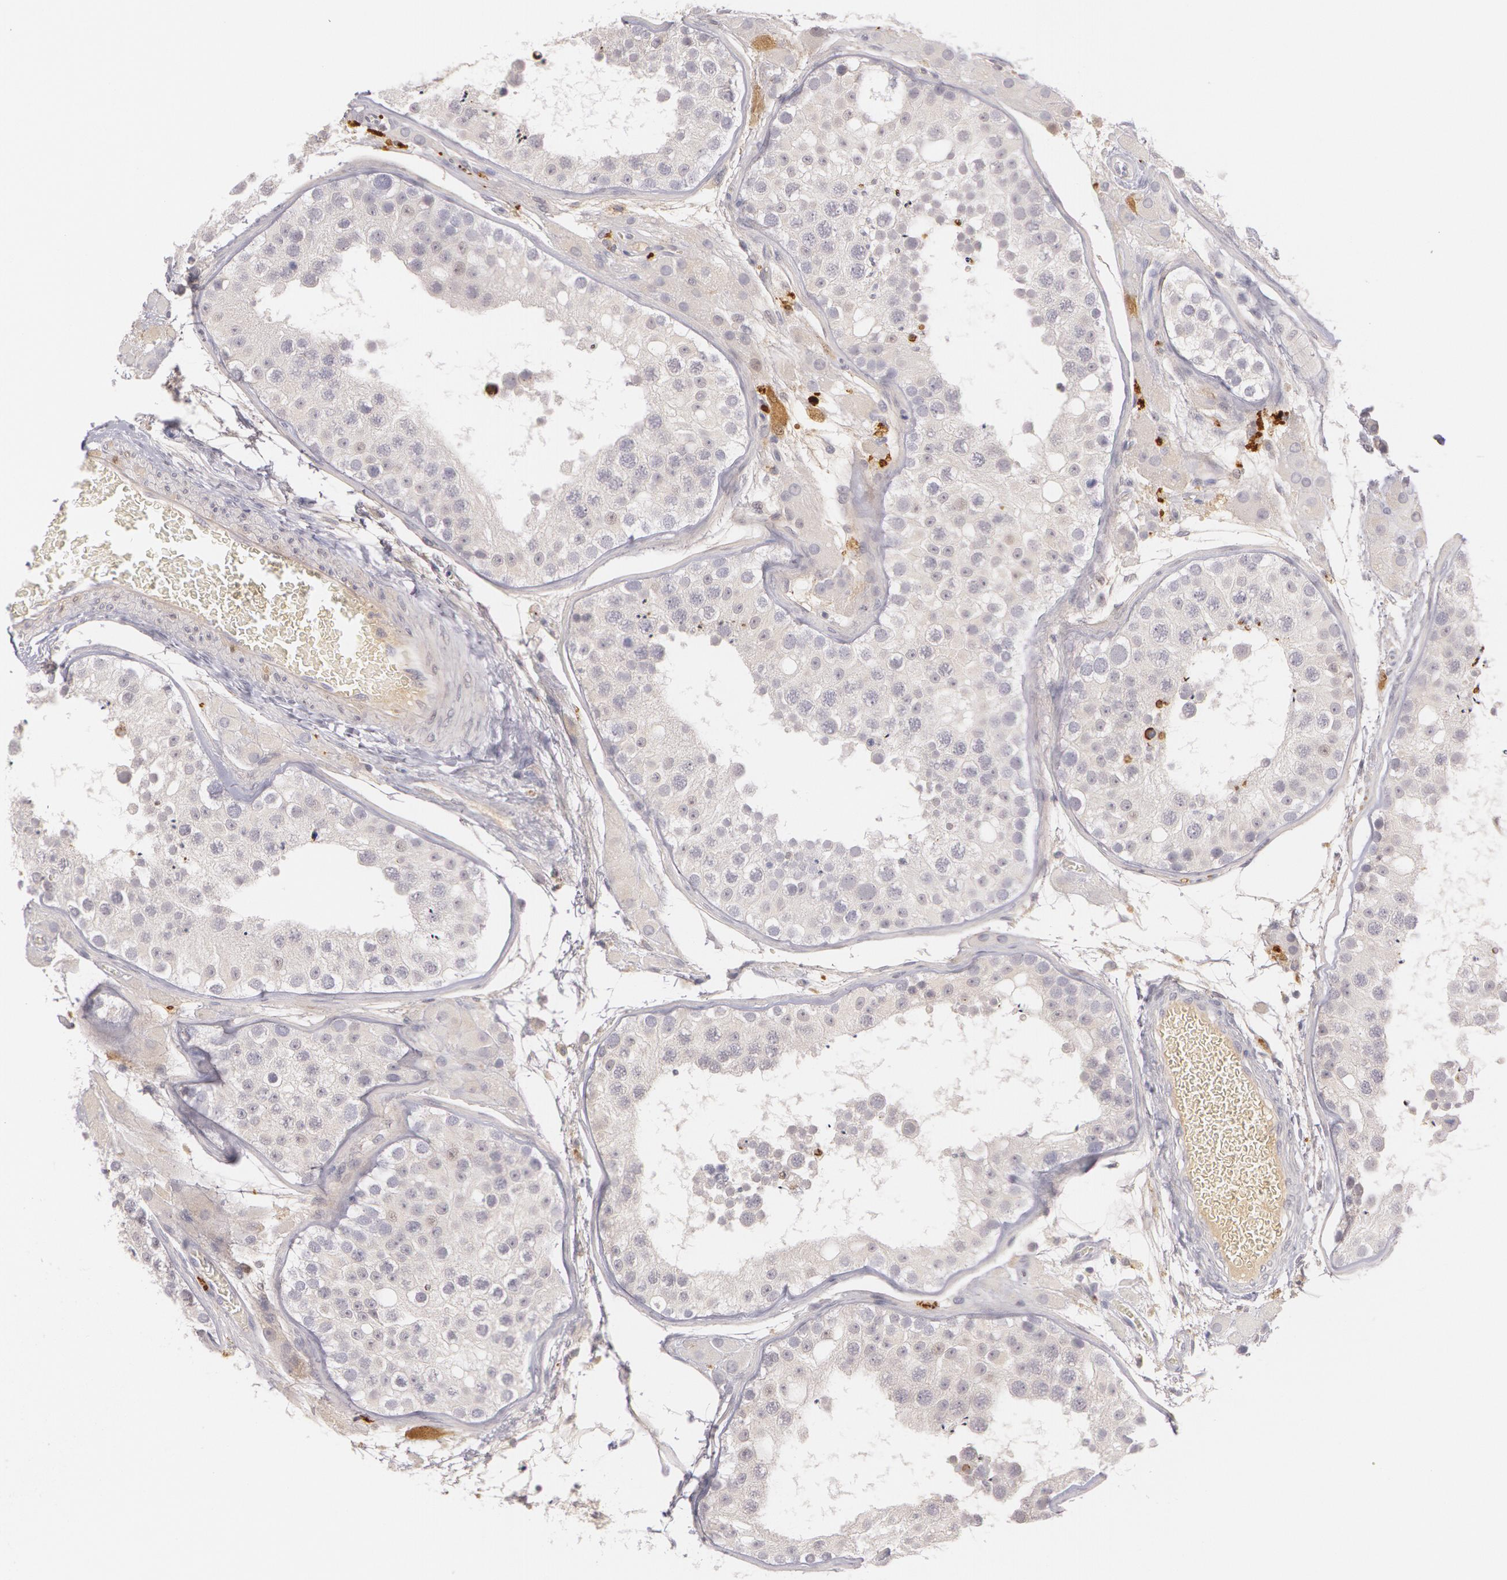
{"staining": {"intensity": "negative", "quantity": "none", "location": "none"}, "tissue": "testis", "cell_type": "Cells in seminiferous ducts", "image_type": "normal", "snomed": [{"axis": "morphology", "description": "Normal tissue, NOS"}, {"axis": "topography", "description": "Testis"}], "caption": "Immunohistochemical staining of unremarkable testis exhibits no significant expression in cells in seminiferous ducts.", "gene": "LBP", "patient": {"sex": "male", "age": 26}}